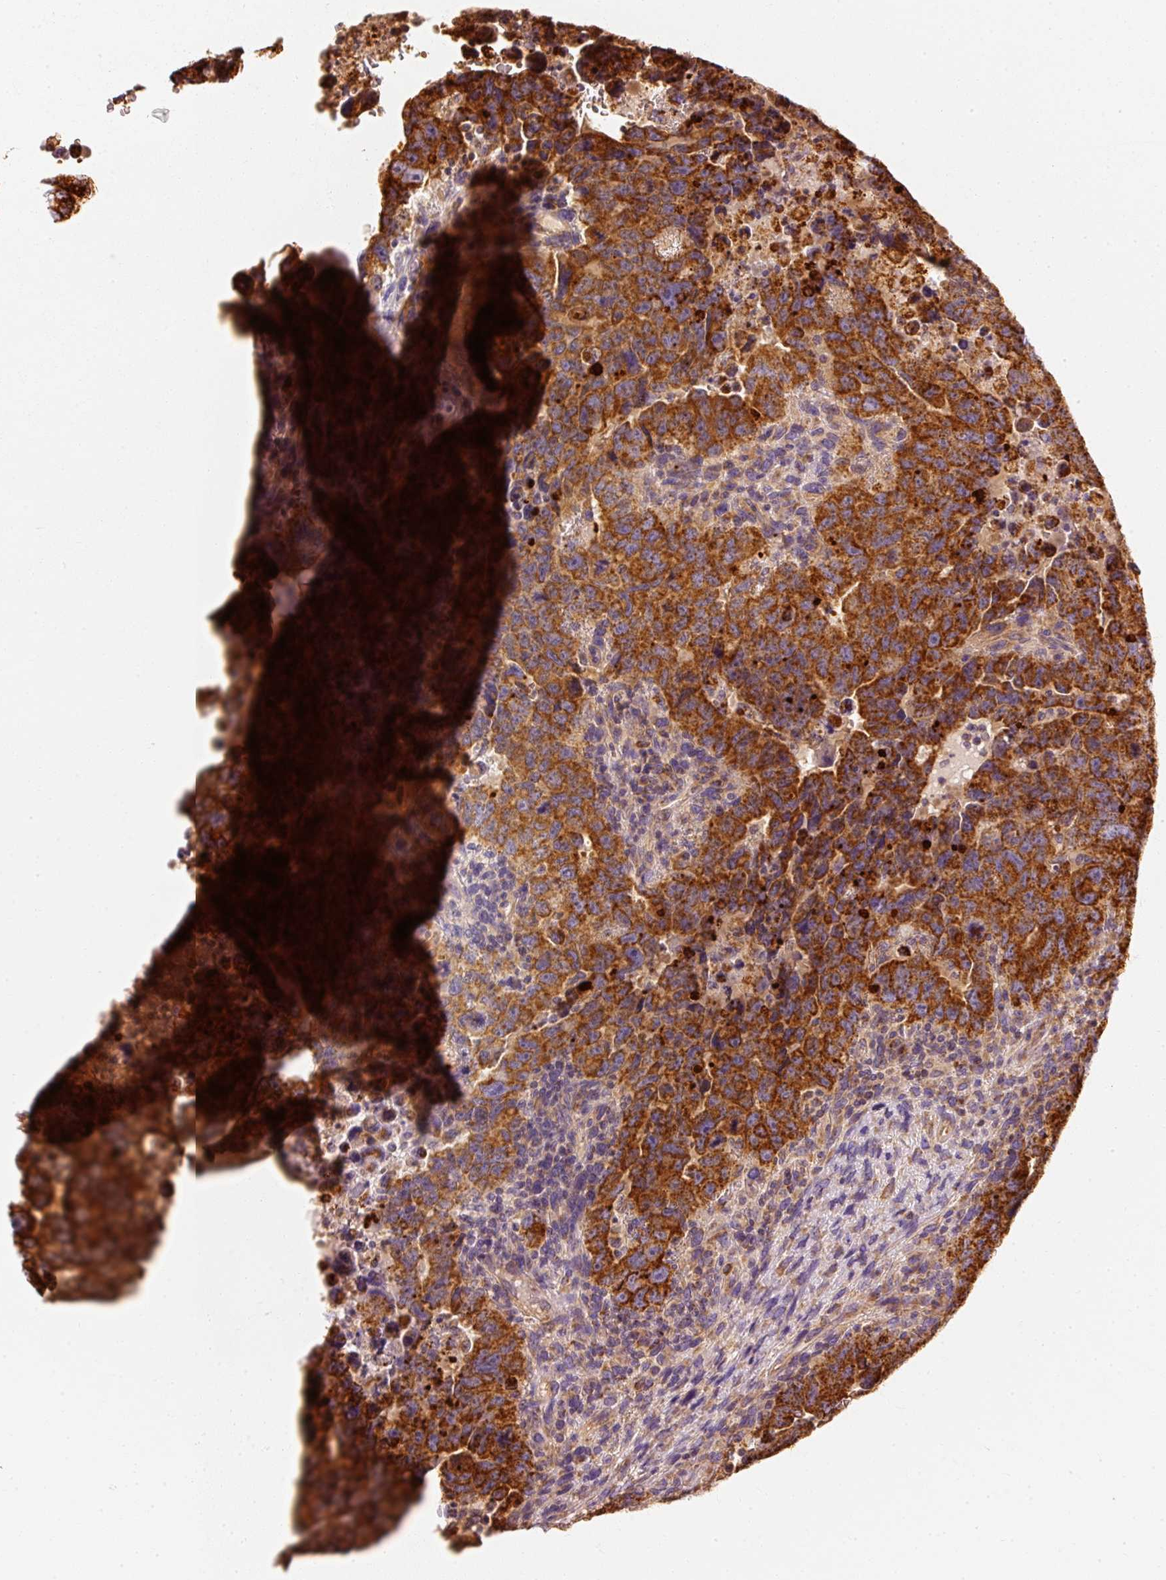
{"staining": {"intensity": "strong", "quantity": ">75%", "location": "cytoplasmic/membranous"}, "tissue": "testis cancer", "cell_type": "Tumor cells", "image_type": "cancer", "snomed": [{"axis": "morphology", "description": "Carcinoma, Embryonal, NOS"}, {"axis": "topography", "description": "Testis"}], "caption": "Protein staining of testis embryonal carcinoma tissue demonstrates strong cytoplasmic/membranous expression in about >75% of tumor cells.", "gene": "TOMM40", "patient": {"sex": "male", "age": 24}}